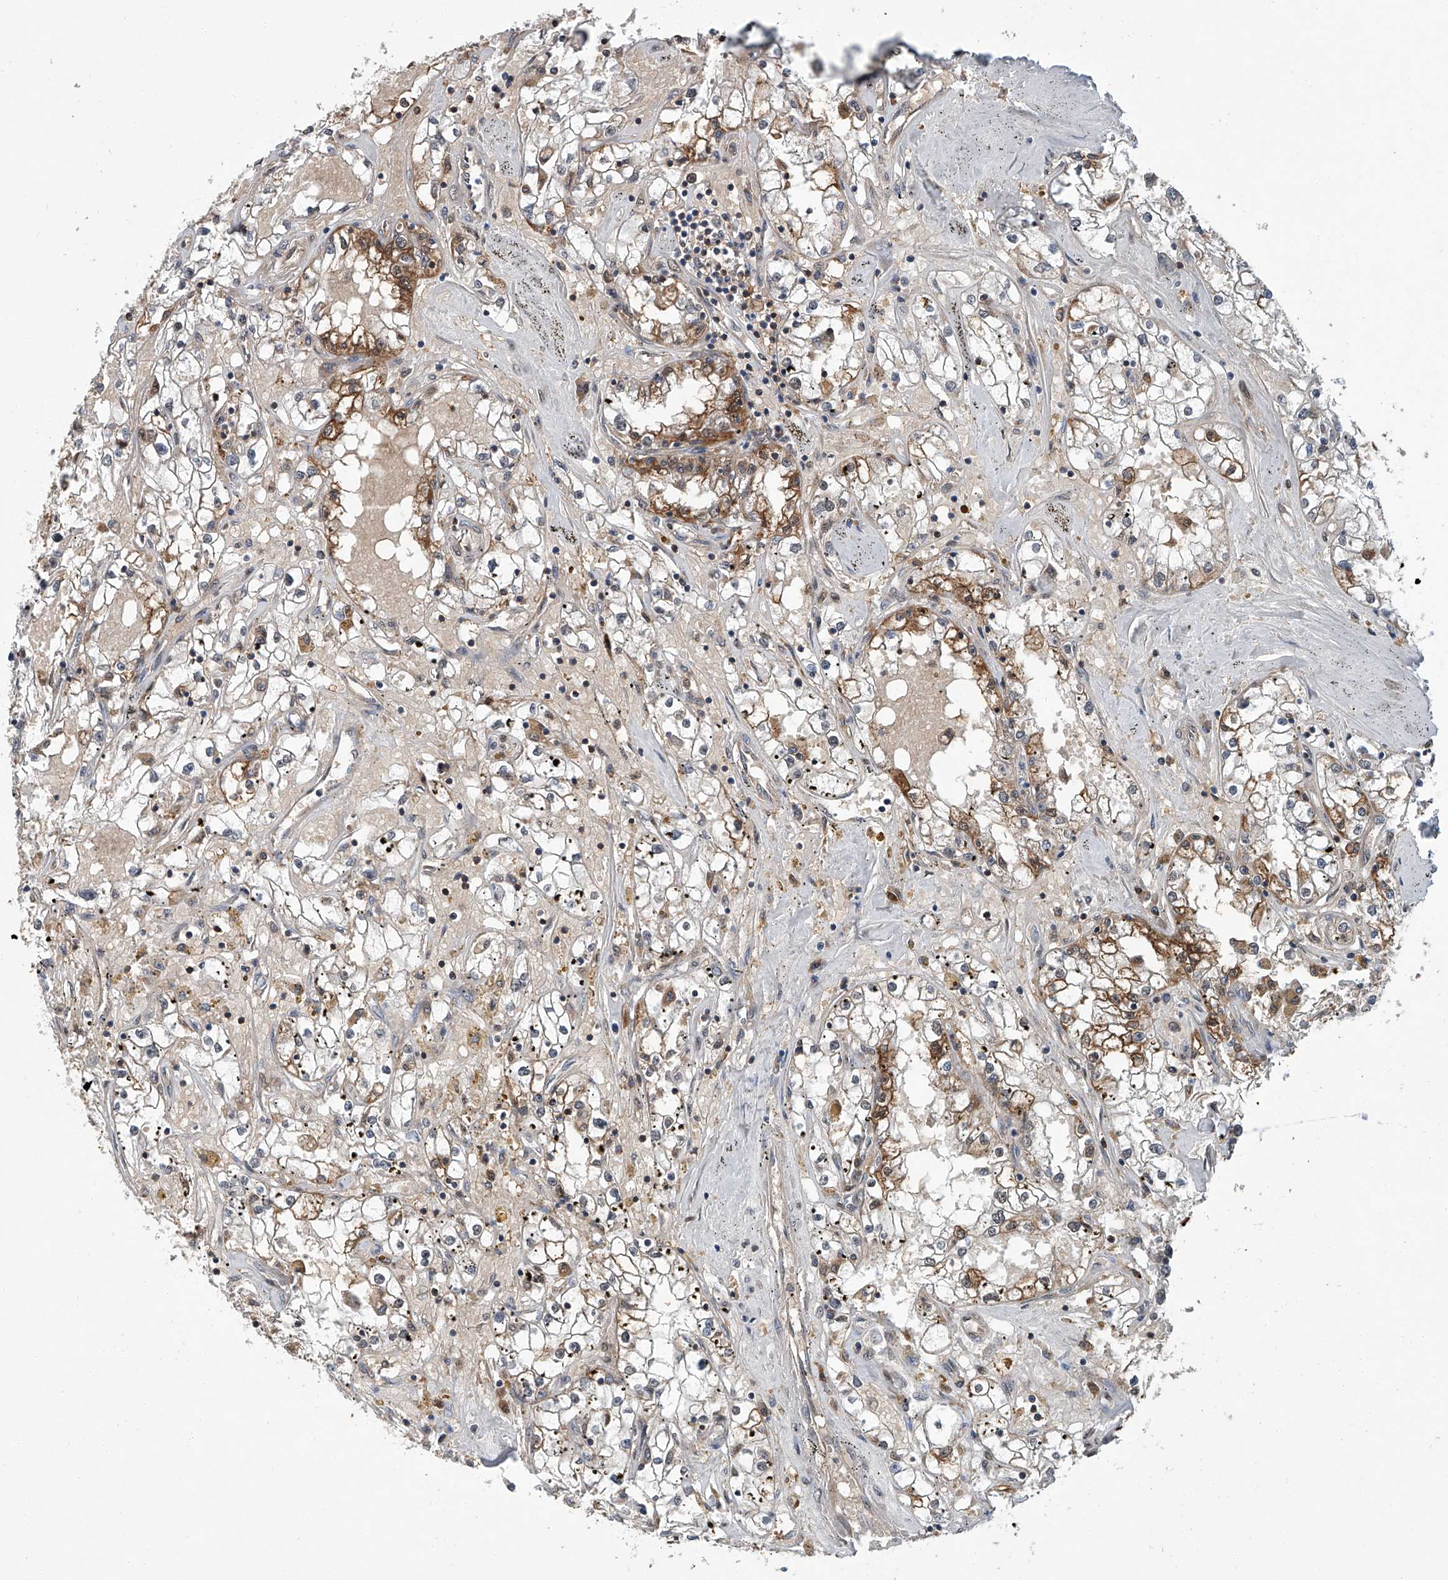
{"staining": {"intensity": "moderate", "quantity": "<25%", "location": "cytoplasmic/membranous"}, "tissue": "renal cancer", "cell_type": "Tumor cells", "image_type": "cancer", "snomed": [{"axis": "morphology", "description": "Adenocarcinoma, NOS"}, {"axis": "topography", "description": "Kidney"}], "caption": "There is low levels of moderate cytoplasmic/membranous positivity in tumor cells of adenocarcinoma (renal), as demonstrated by immunohistochemical staining (brown color).", "gene": "CLK1", "patient": {"sex": "male", "age": 56}}